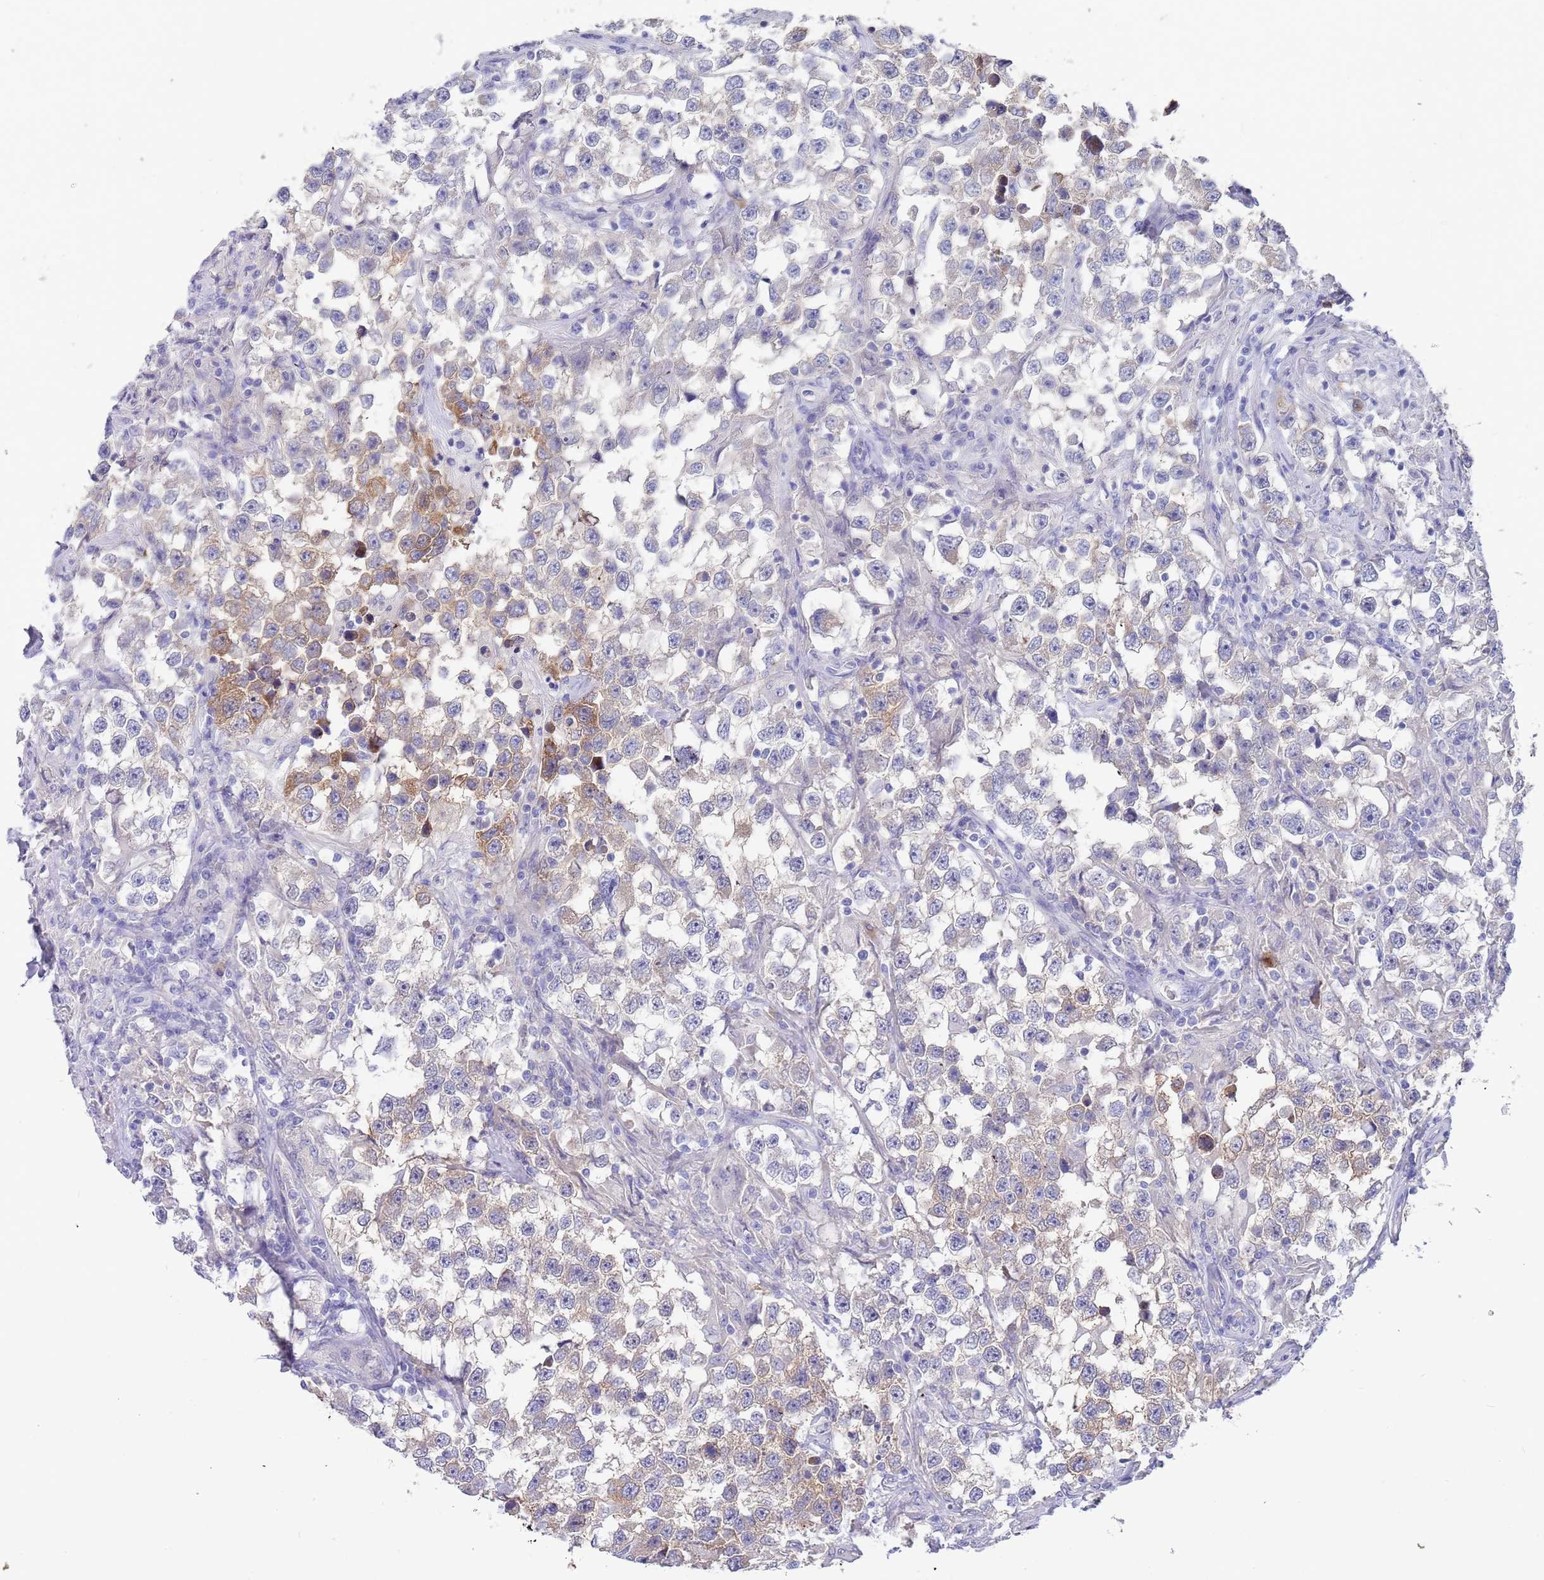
{"staining": {"intensity": "moderate", "quantity": "<25%", "location": "cytoplasmic/membranous"}, "tissue": "testis cancer", "cell_type": "Tumor cells", "image_type": "cancer", "snomed": [{"axis": "morphology", "description": "Seminoma, NOS"}, {"axis": "topography", "description": "Testis"}], "caption": "This histopathology image demonstrates immunohistochemistry (IHC) staining of testis seminoma, with low moderate cytoplasmic/membranous staining in about <25% of tumor cells.", "gene": "TYW1", "patient": {"sex": "male", "age": 46}}